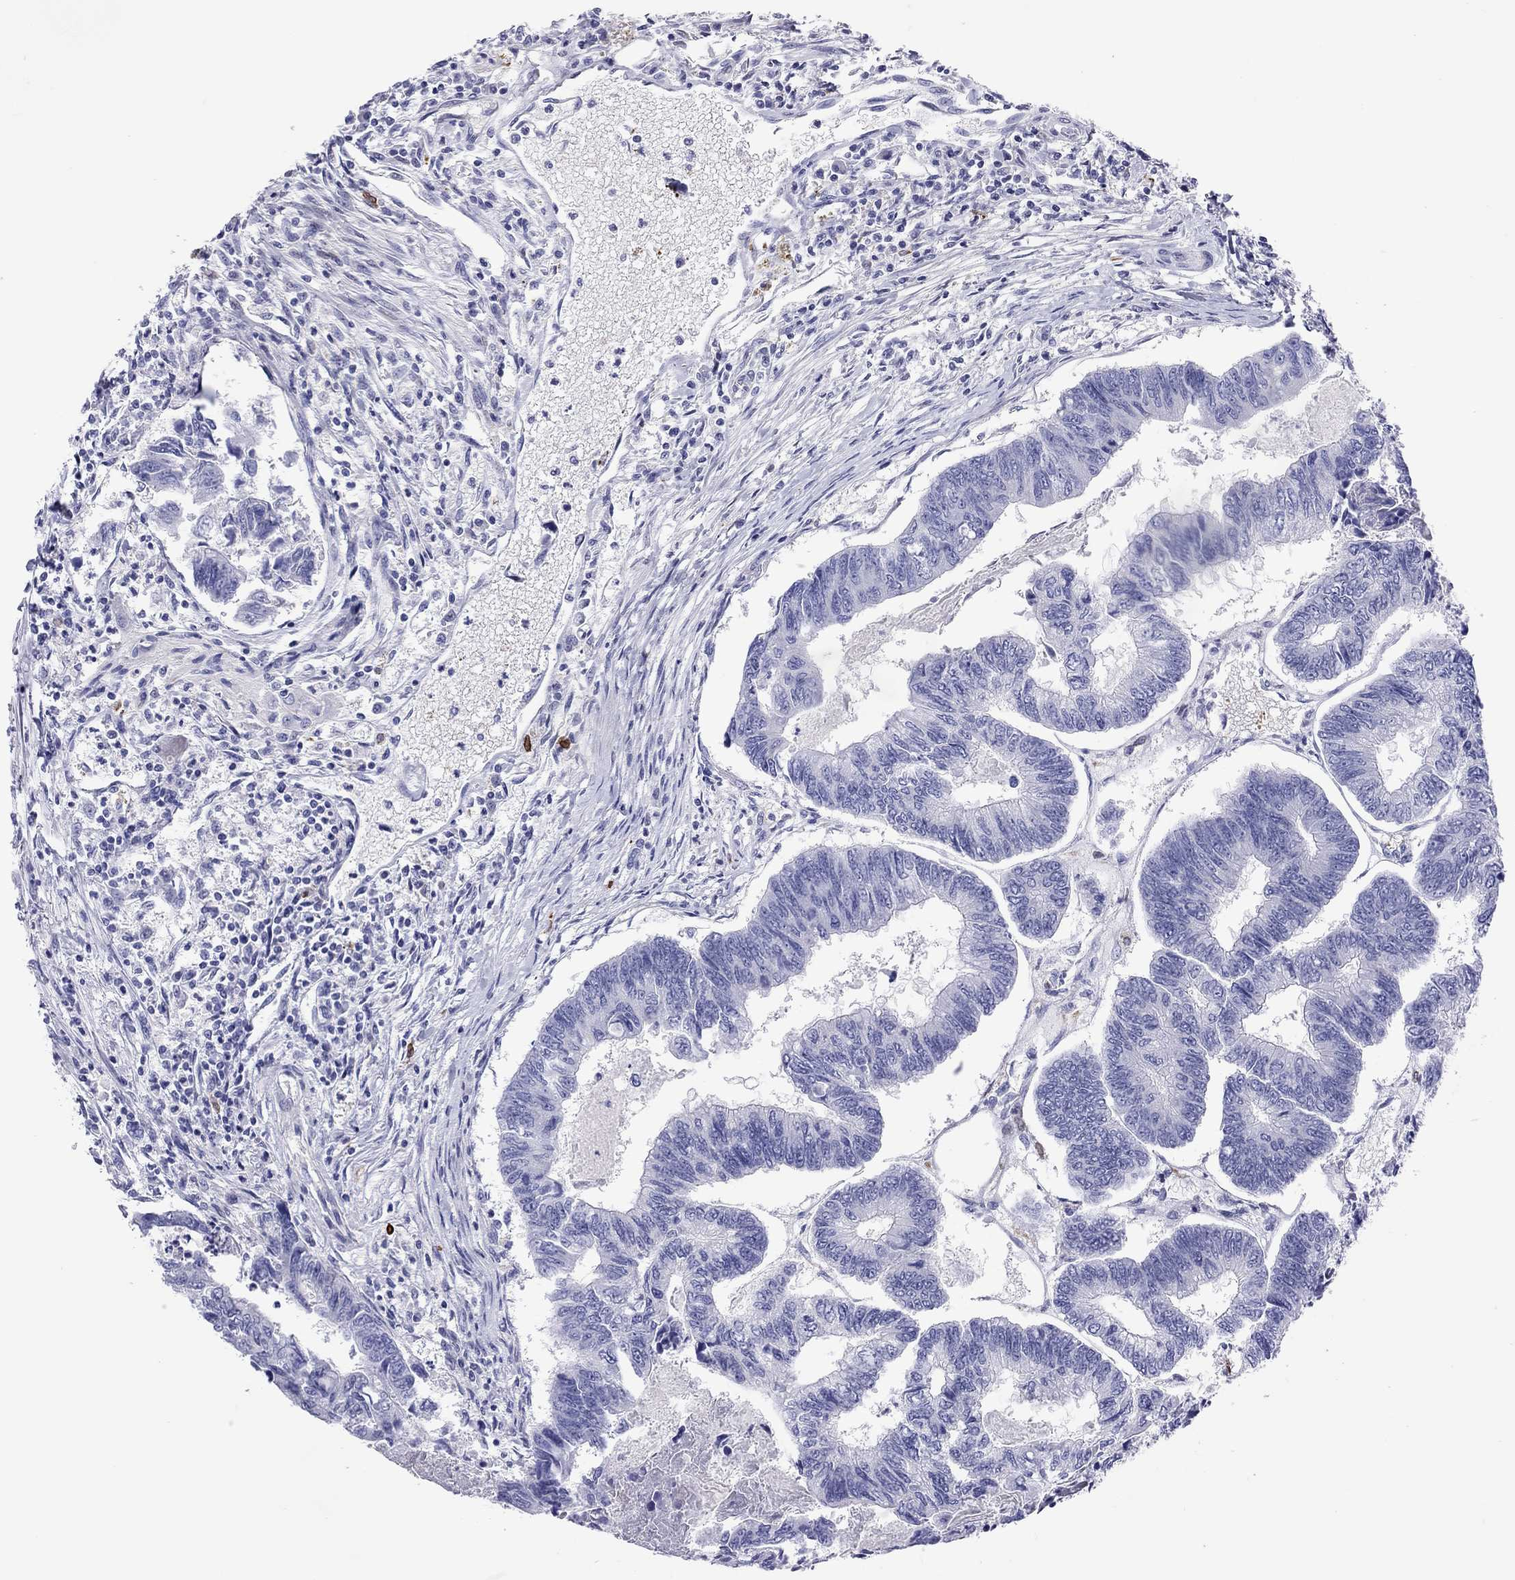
{"staining": {"intensity": "negative", "quantity": "none", "location": "none"}, "tissue": "colorectal cancer", "cell_type": "Tumor cells", "image_type": "cancer", "snomed": [{"axis": "morphology", "description": "Adenocarcinoma, NOS"}, {"axis": "topography", "description": "Colon"}], "caption": "The histopathology image displays no staining of tumor cells in colorectal adenocarcinoma.", "gene": "ADORA2A", "patient": {"sex": "female", "age": 65}}